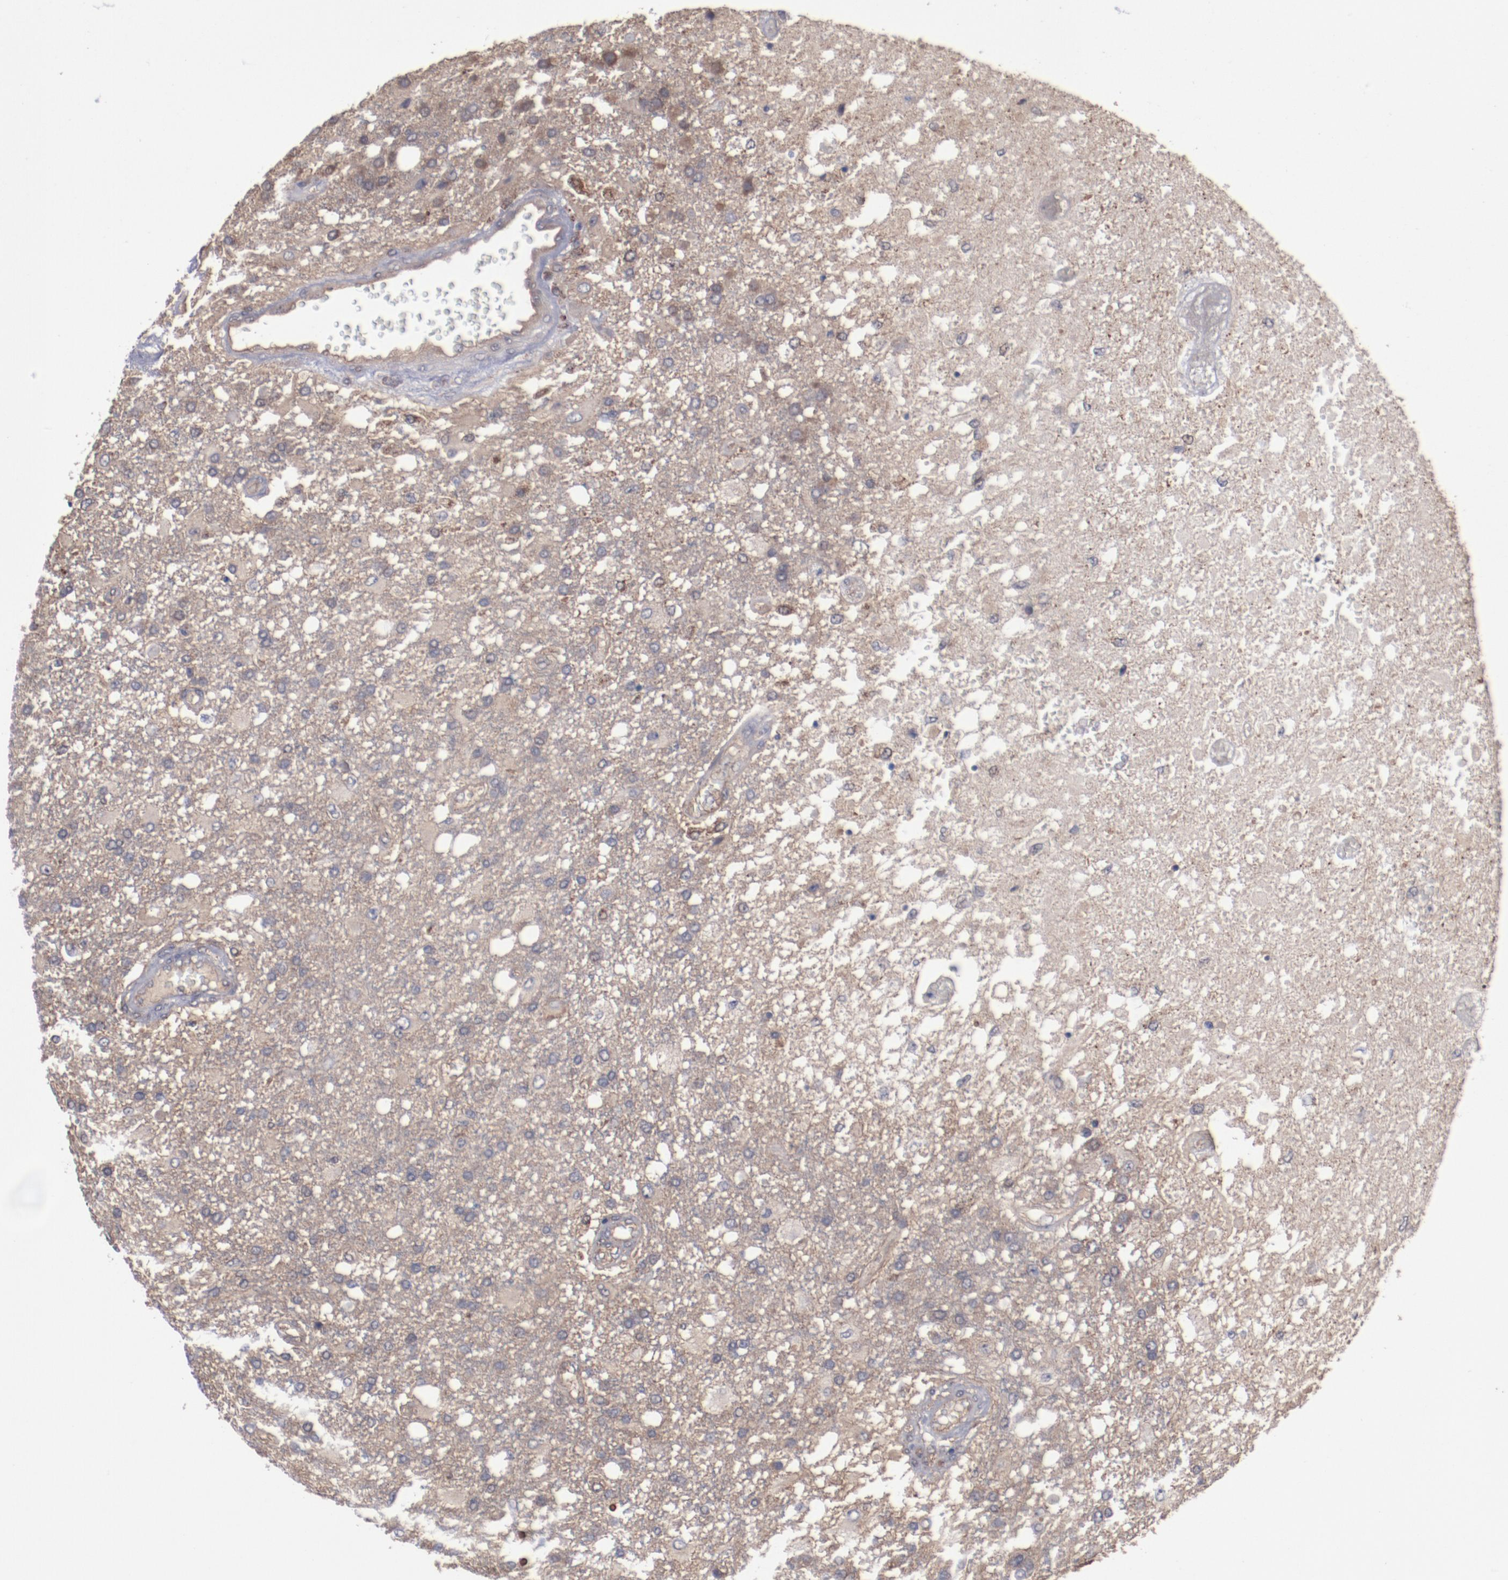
{"staining": {"intensity": "weak", "quantity": "<25%", "location": "cytoplasmic/membranous"}, "tissue": "glioma", "cell_type": "Tumor cells", "image_type": "cancer", "snomed": [{"axis": "morphology", "description": "Glioma, malignant, High grade"}, {"axis": "topography", "description": "Cerebral cortex"}], "caption": "Histopathology image shows no significant protein positivity in tumor cells of glioma.", "gene": "DNAAF2", "patient": {"sex": "male", "age": 79}}